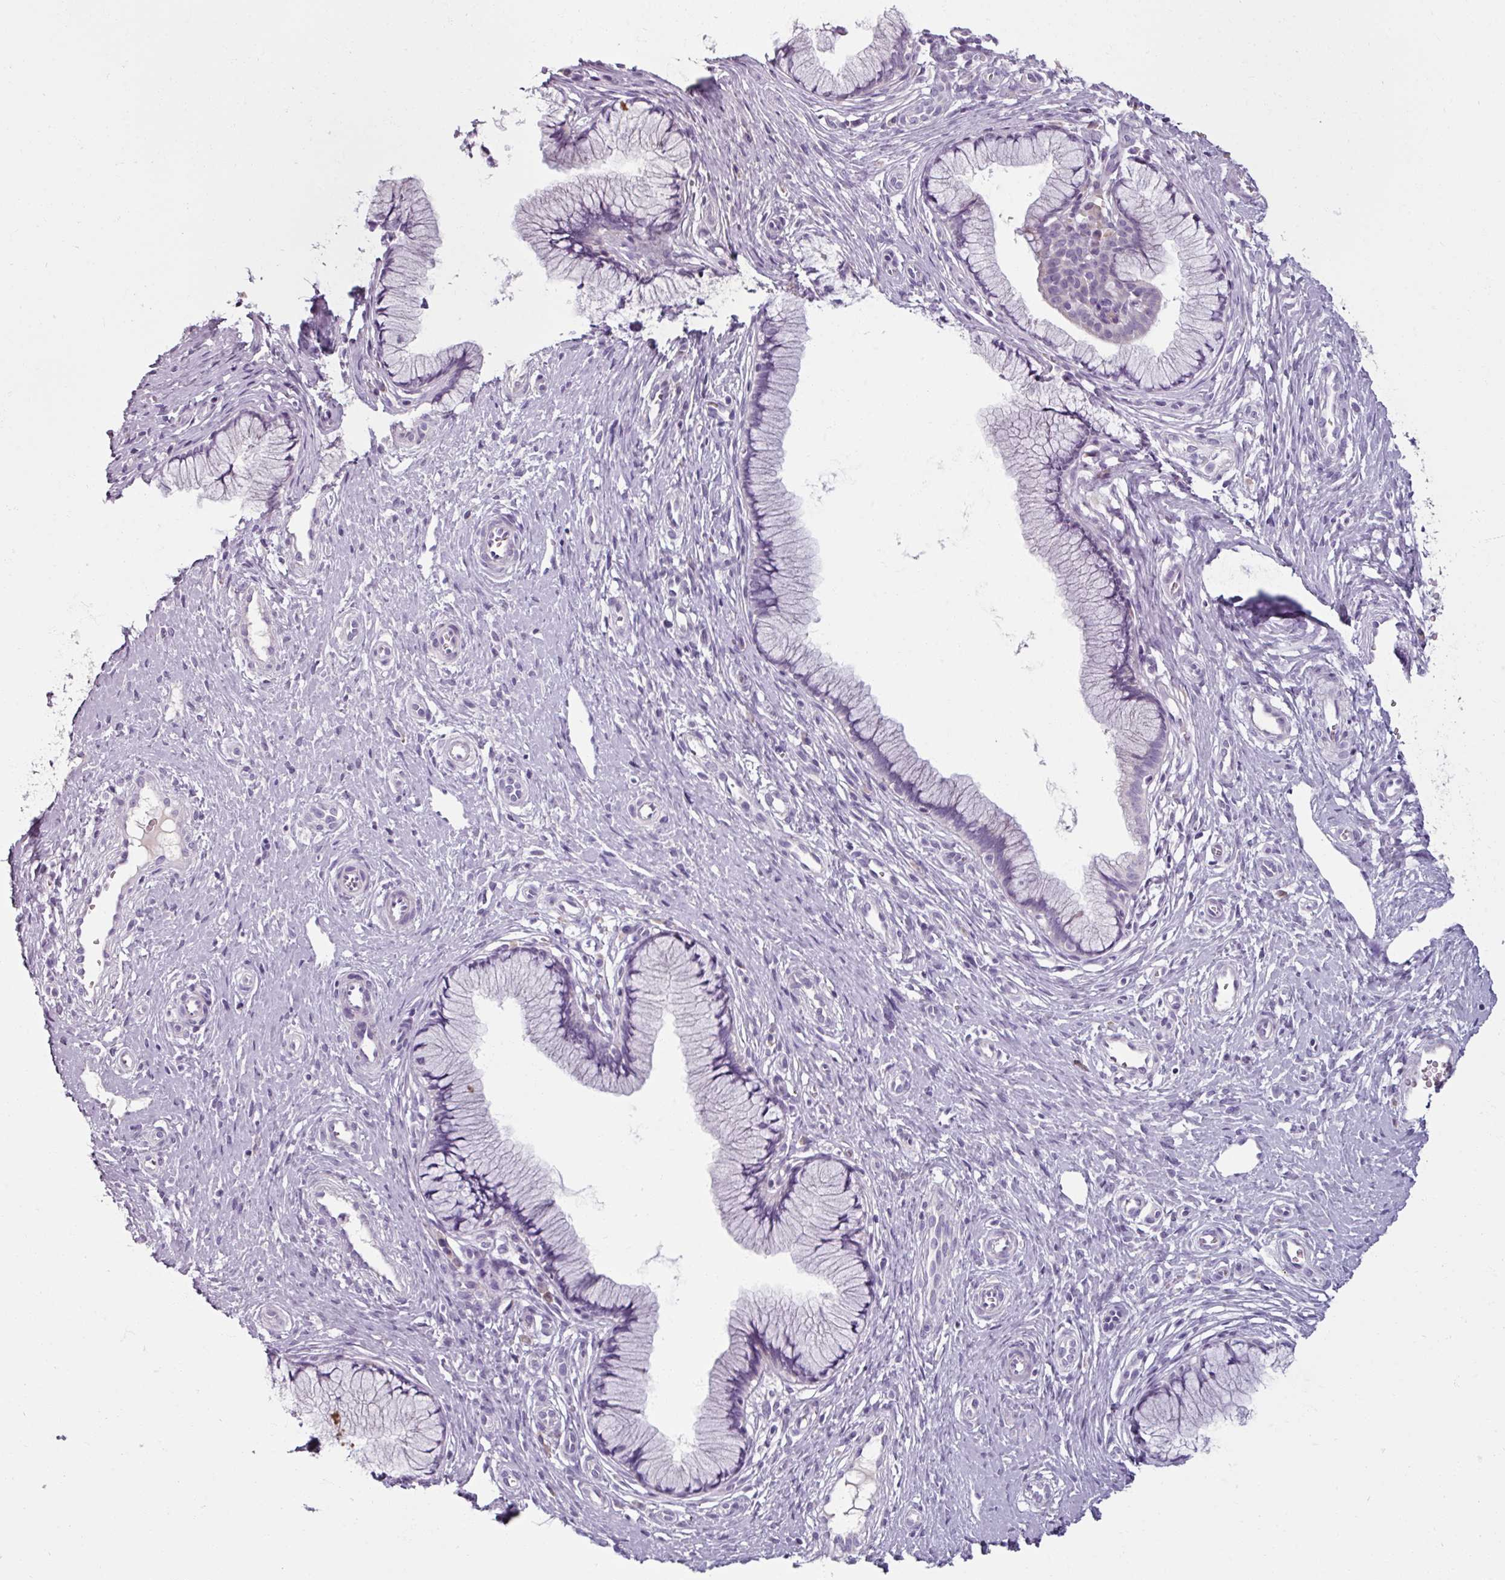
{"staining": {"intensity": "weak", "quantity": "<25%", "location": "cytoplasmic/membranous"}, "tissue": "cervix", "cell_type": "Glandular cells", "image_type": "normal", "snomed": [{"axis": "morphology", "description": "Normal tissue, NOS"}, {"axis": "topography", "description": "Cervix"}], "caption": "Glandular cells show no significant staining in unremarkable cervix. (DAB IHC, high magnification).", "gene": "SMIM11", "patient": {"sex": "female", "age": 36}}